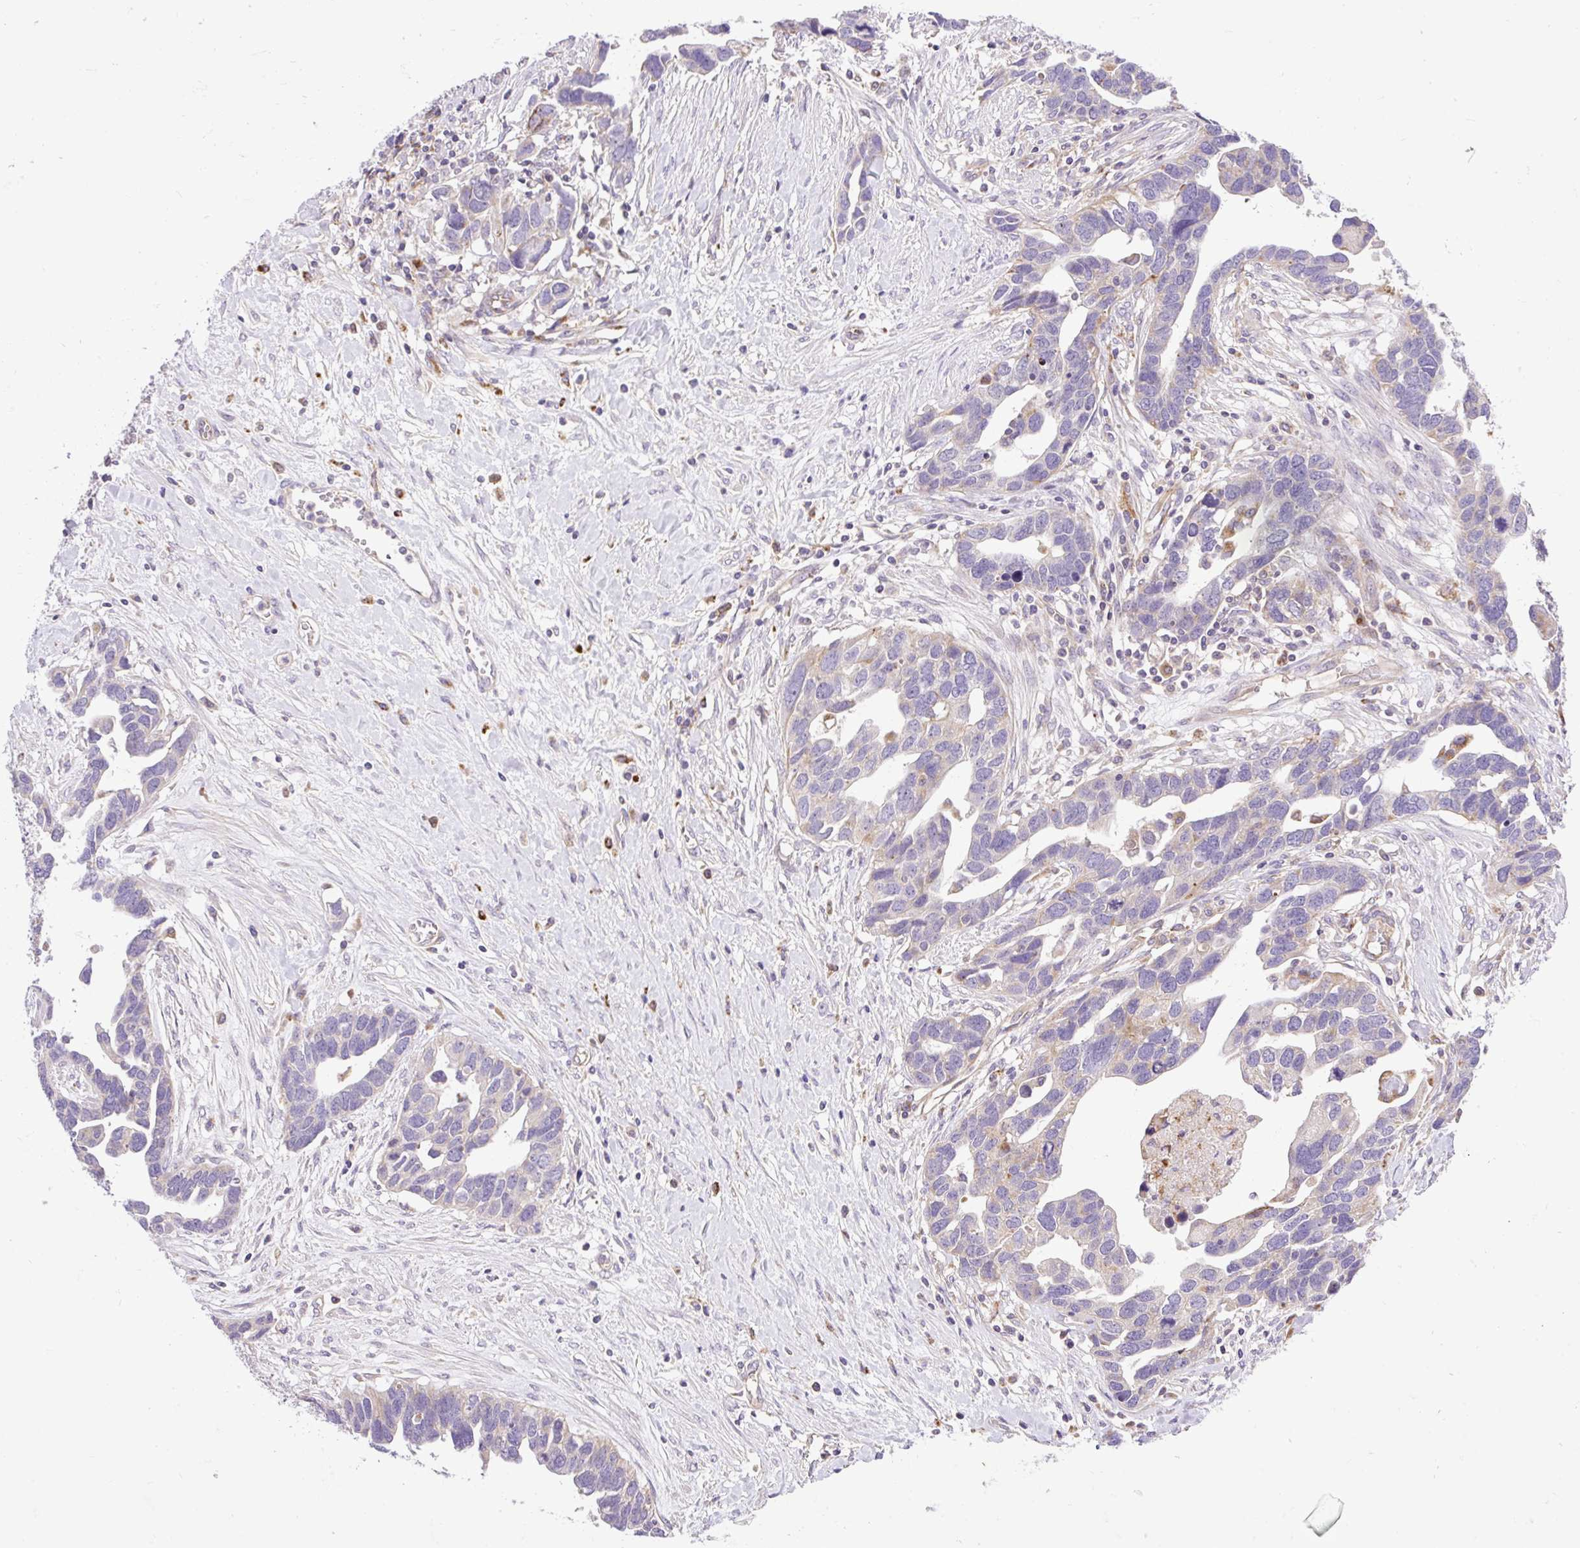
{"staining": {"intensity": "negative", "quantity": "none", "location": "none"}, "tissue": "ovarian cancer", "cell_type": "Tumor cells", "image_type": "cancer", "snomed": [{"axis": "morphology", "description": "Cystadenocarcinoma, serous, NOS"}, {"axis": "topography", "description": "Ovary"}], "caption": "This is an IHC micrograph of ovarian cancer (serous cystadenocarcinoma). There is no expression in tumor cells.", "gene": "HEXB", "patient": {"sex": "female", "age": 54}}